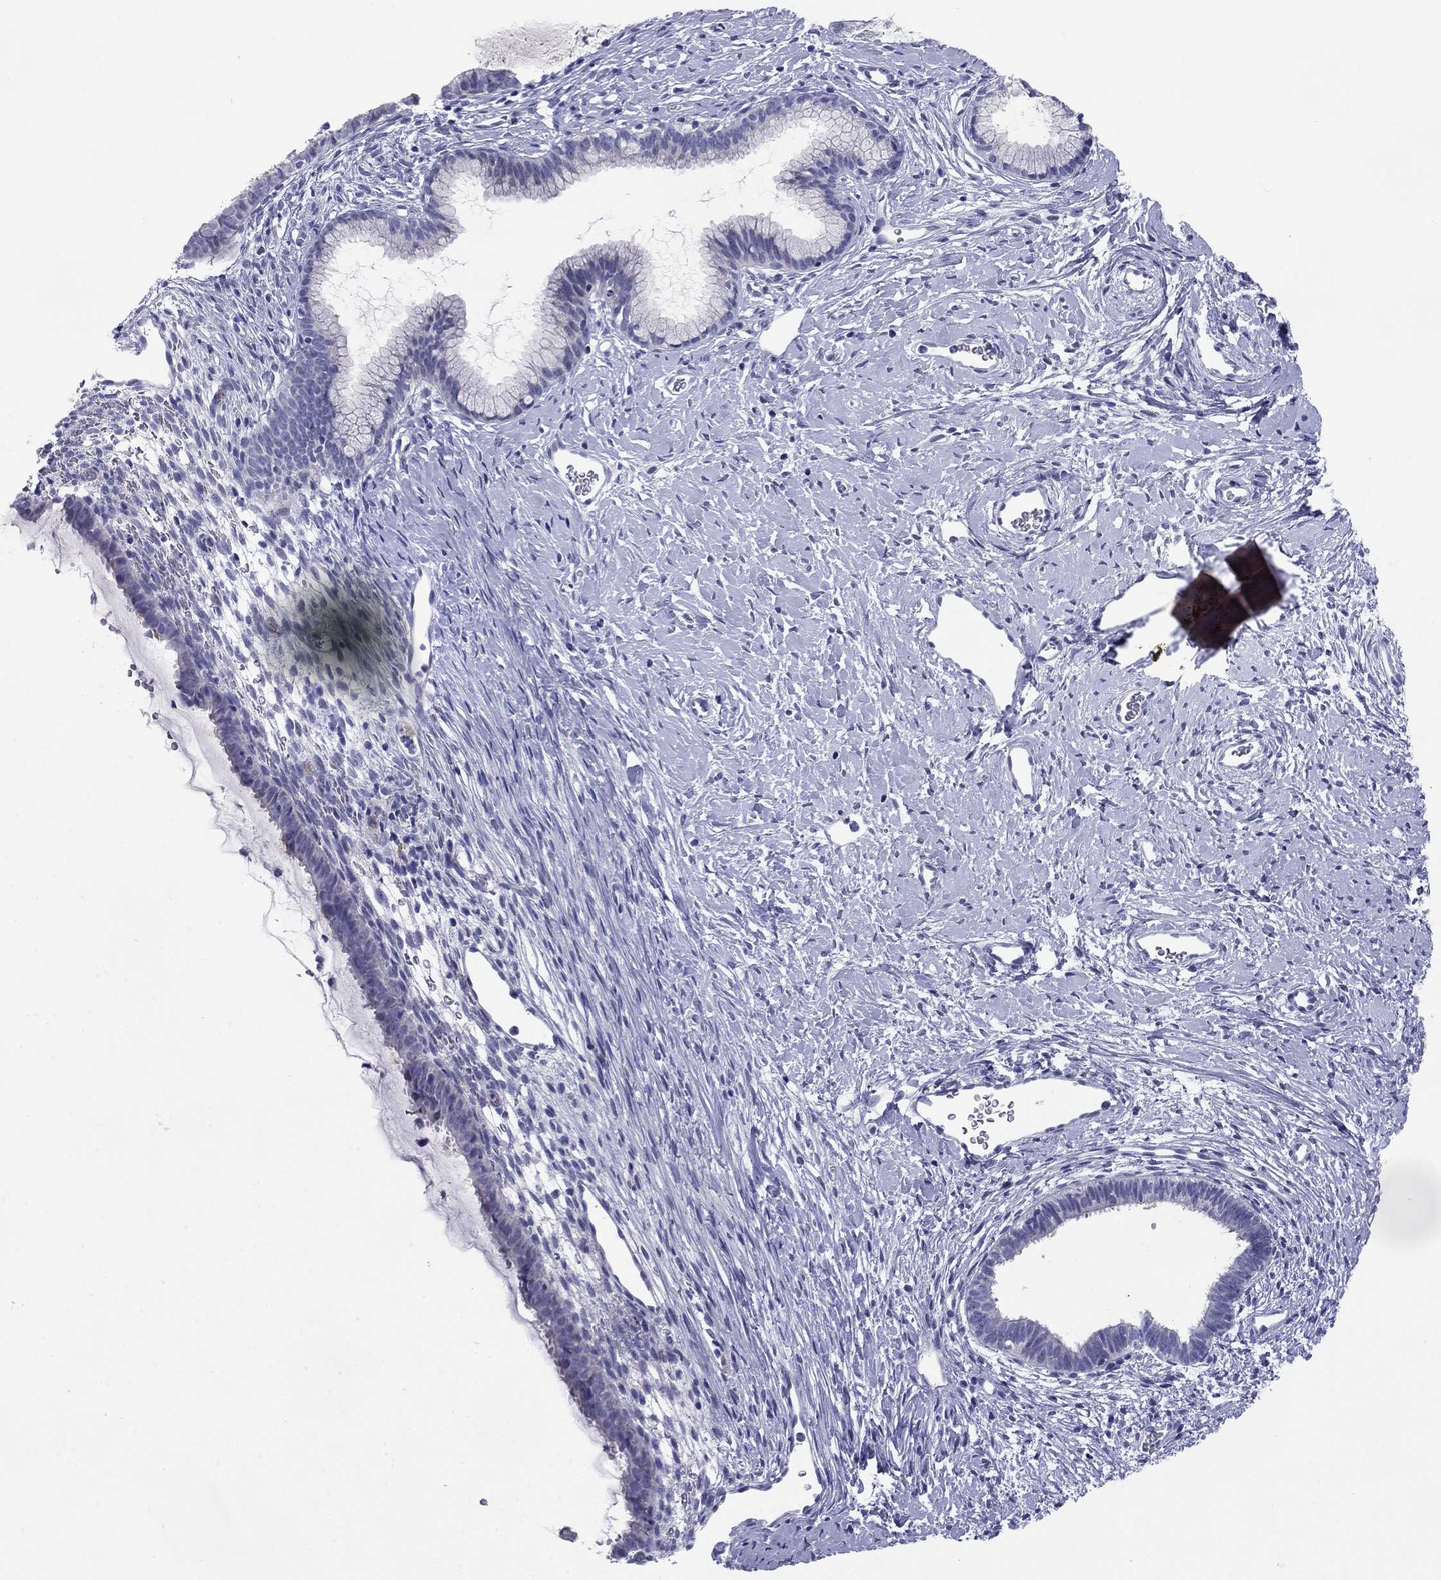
{"staining": {"intensity": "negative", "quantity": "none", "location": "none"}, "tissue": "cervix", "cell_type": "Glandular cells", "image_type": "normal", "snomed": [{"axis": "morphology", "description": "Normal tissue, NOS"}, {"axis": "topography", "description": "Cervix"}], "caption": "Glandular cells show no significant protein positivity in normal cervix. (DAB immunohistochemistry visualized using brightfield microscopy, high magnification).", "gene": "CMYA5", "patient": {"sex": "female", "age": 40}}